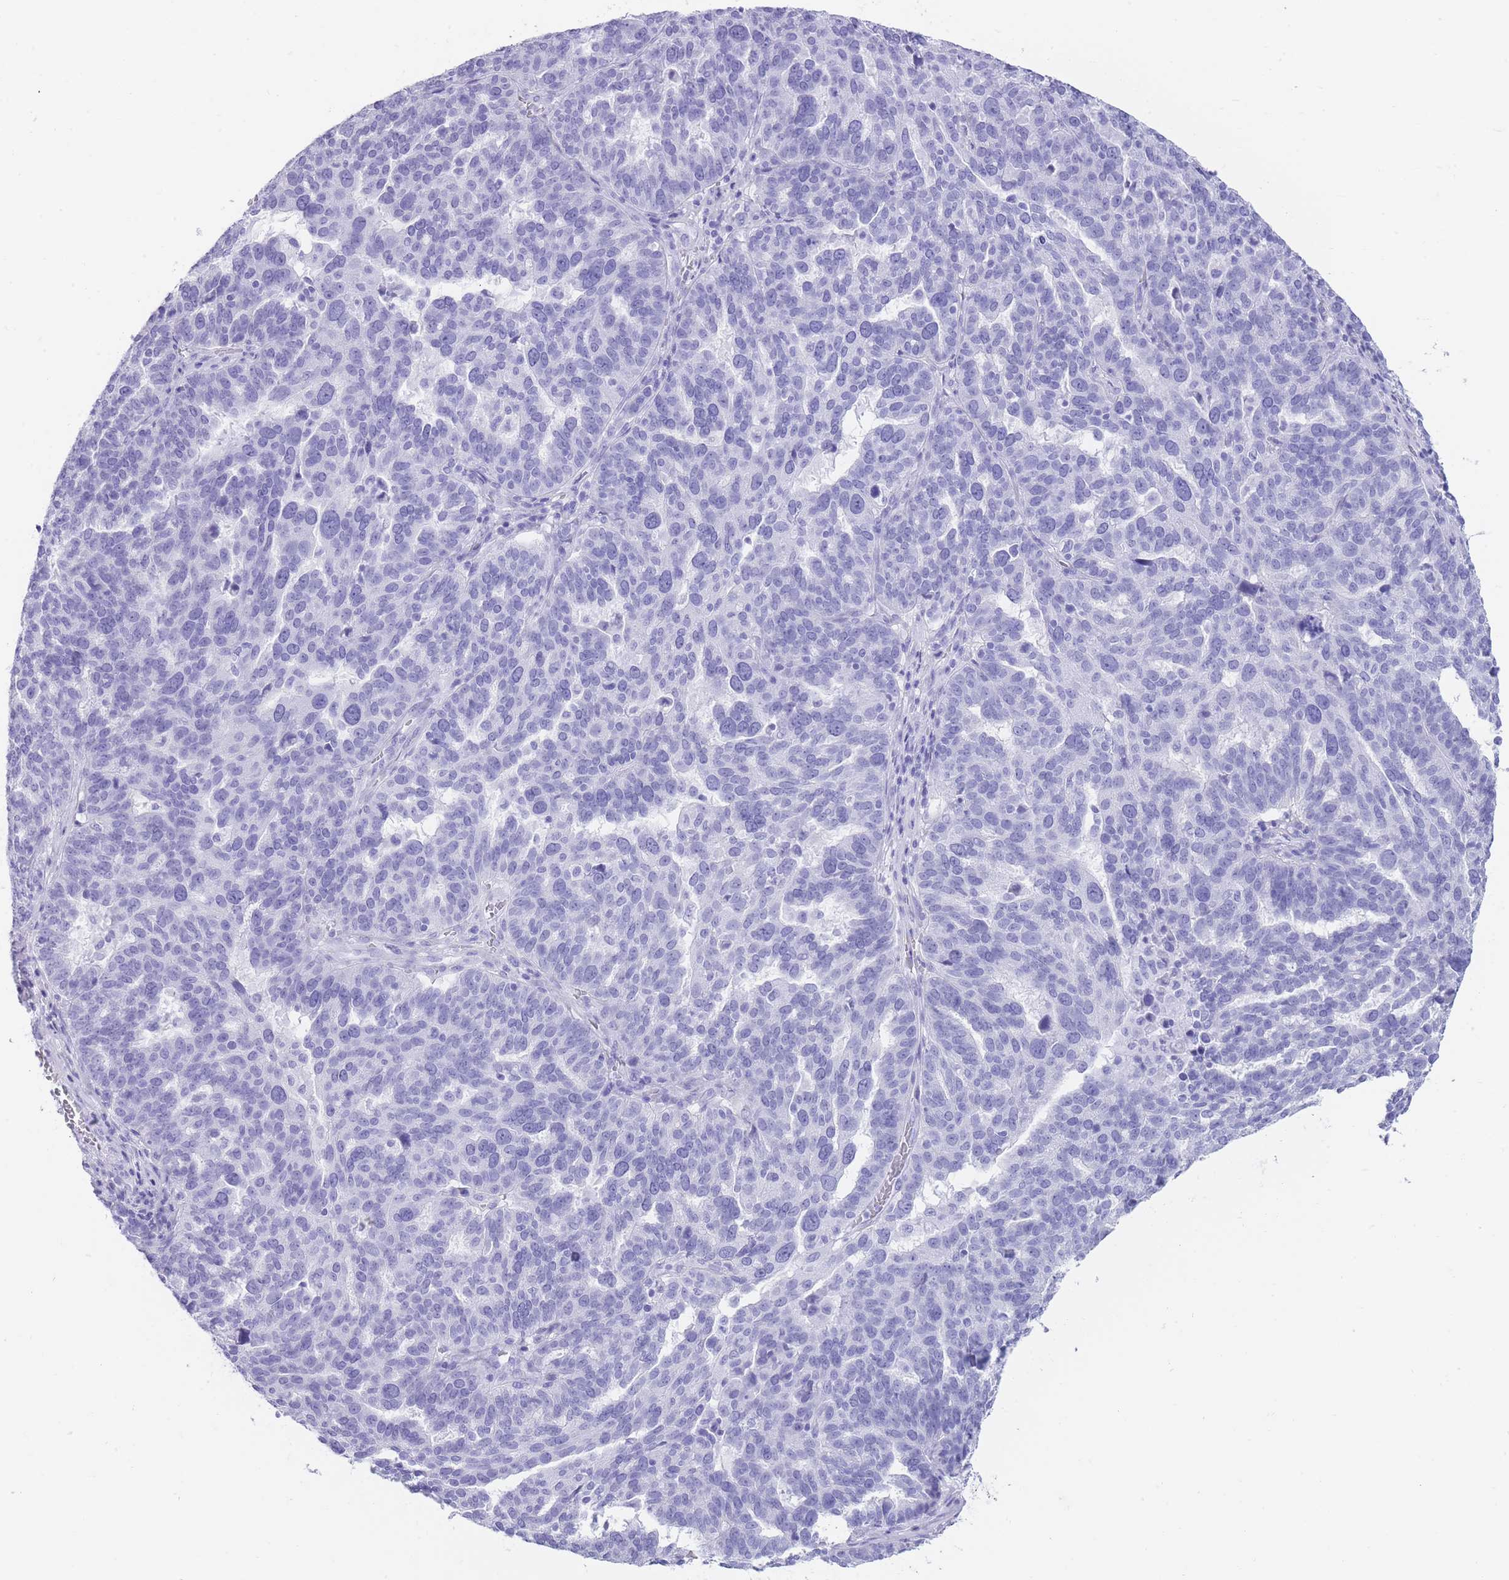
{"staining": {"intensity": "negative", "quantity": "none", "location": "none"}, "tissue": "ovarian cancer", "cell_type": "Tumor cells", "image_type": "cancer", "snomed": [{"axis": "morphology", "description": "Cystadenocarcinoma, serous, NOS"}, {"axis": "topography", "description": "Ovary"}], "caption": "Tumor cells show no significant expression in ovarian serous cystadenocarcinoma. The staining is performed using DAB brown chromogen with nuclei counter-stained in using hematoxylin.", "gene": "ELOA2", "patient": {"sex": "female", "age": 59}}